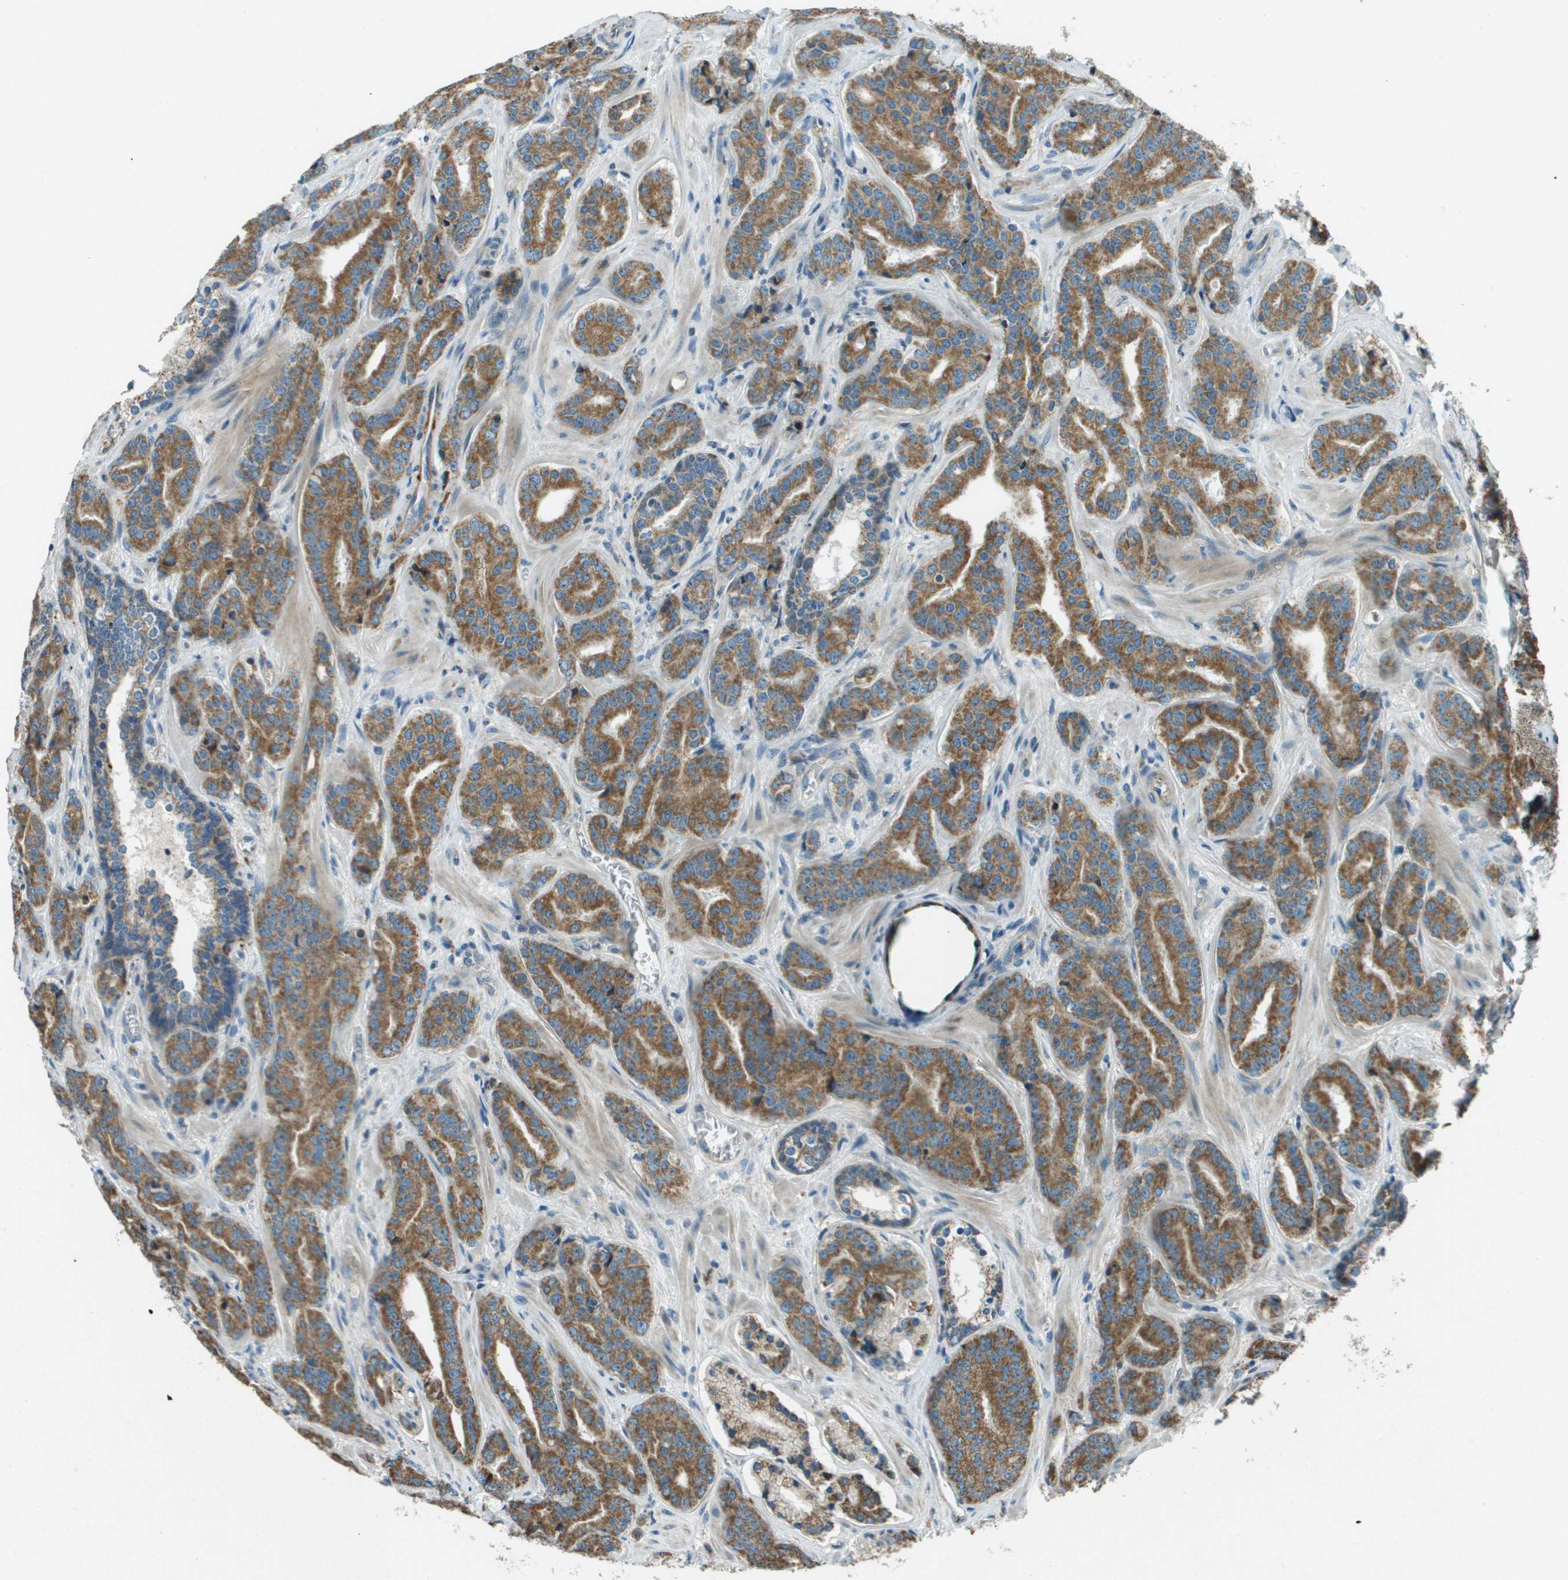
{"staining": {"intensity": "moderate", "quantity": ">75%", "location": "cytoplasmic/membranous"}, "tissue": "prostate cancer", "cell_type": "Tumor cells", "image_type": "cancer", "snomed": [{"axis": "morphology", "description": "Adenocarcinoma, High grade"}, {"axis": "topography", "description": "Prostate"}], "caption": "This micrograph shows prostate high-grade adenocarcinoma stained with immunohistochemistry (IHC) to label a protein in brown. The cytoplasmic/membranous of tumor cells show moderate positivity for the protein. Nuclei are counter-stained blue.", "gene": "MIGA1", "patient": {"sex": "male", "age": 60}}